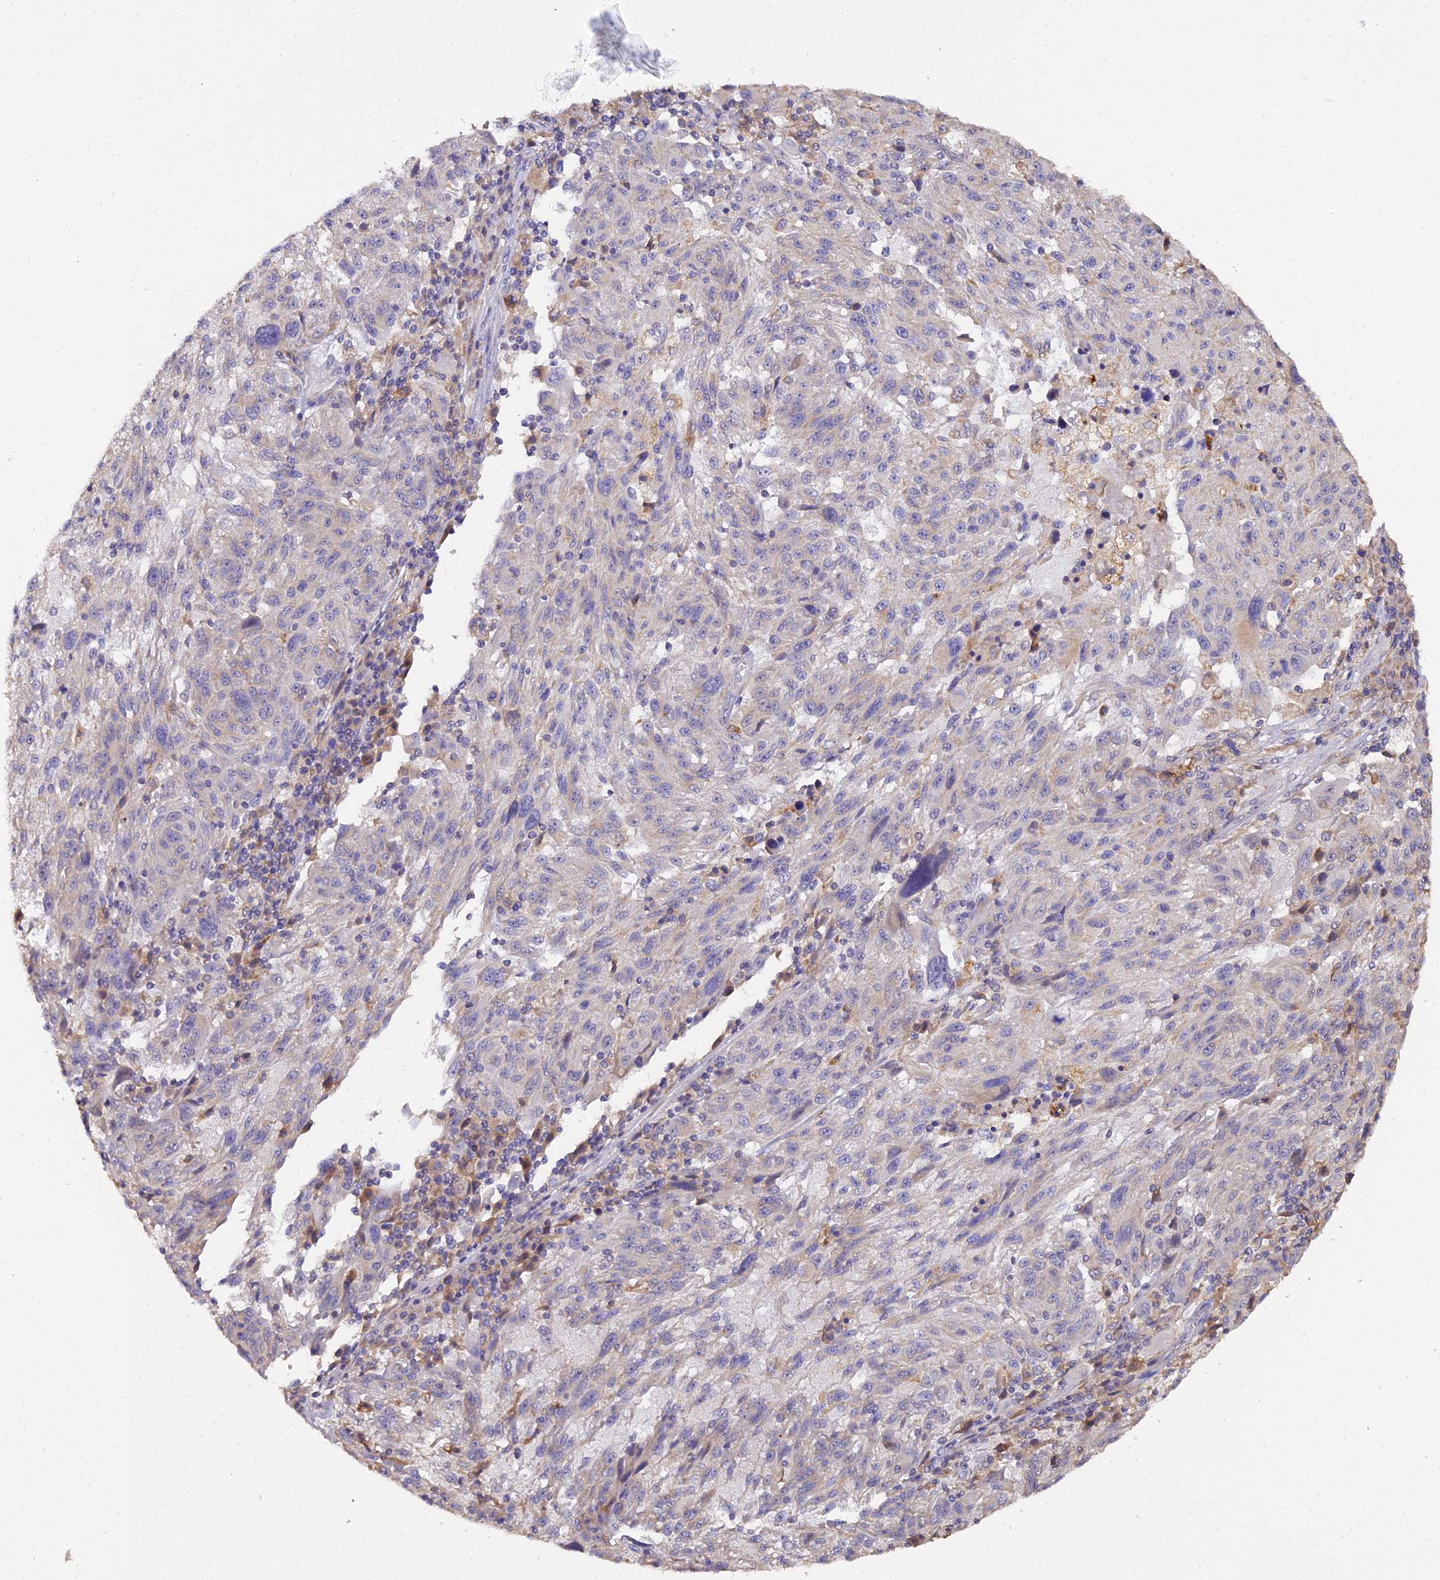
{"staining": {"intensity": "weak", "quantity": "25%-75%", "location": "cytoplasmic/membranous"}, "tissue": "melanoma", "cell_type": "Tumor cells", "image_type": "cancer", "snomed": [{"axis": "morphology", "description": "Malignant melanoma, NOS"}, {"axis": "topography", "description": "Skin"}], "caption": "This image demonstrates immunohistochemistry staining of malignant melanoma, with low weak cytoplasmic/membranous expression in approximately 25%-75% of tumor cells.", "gene": "ARL8B", "patient": {"sex": "male", "age": 53}}